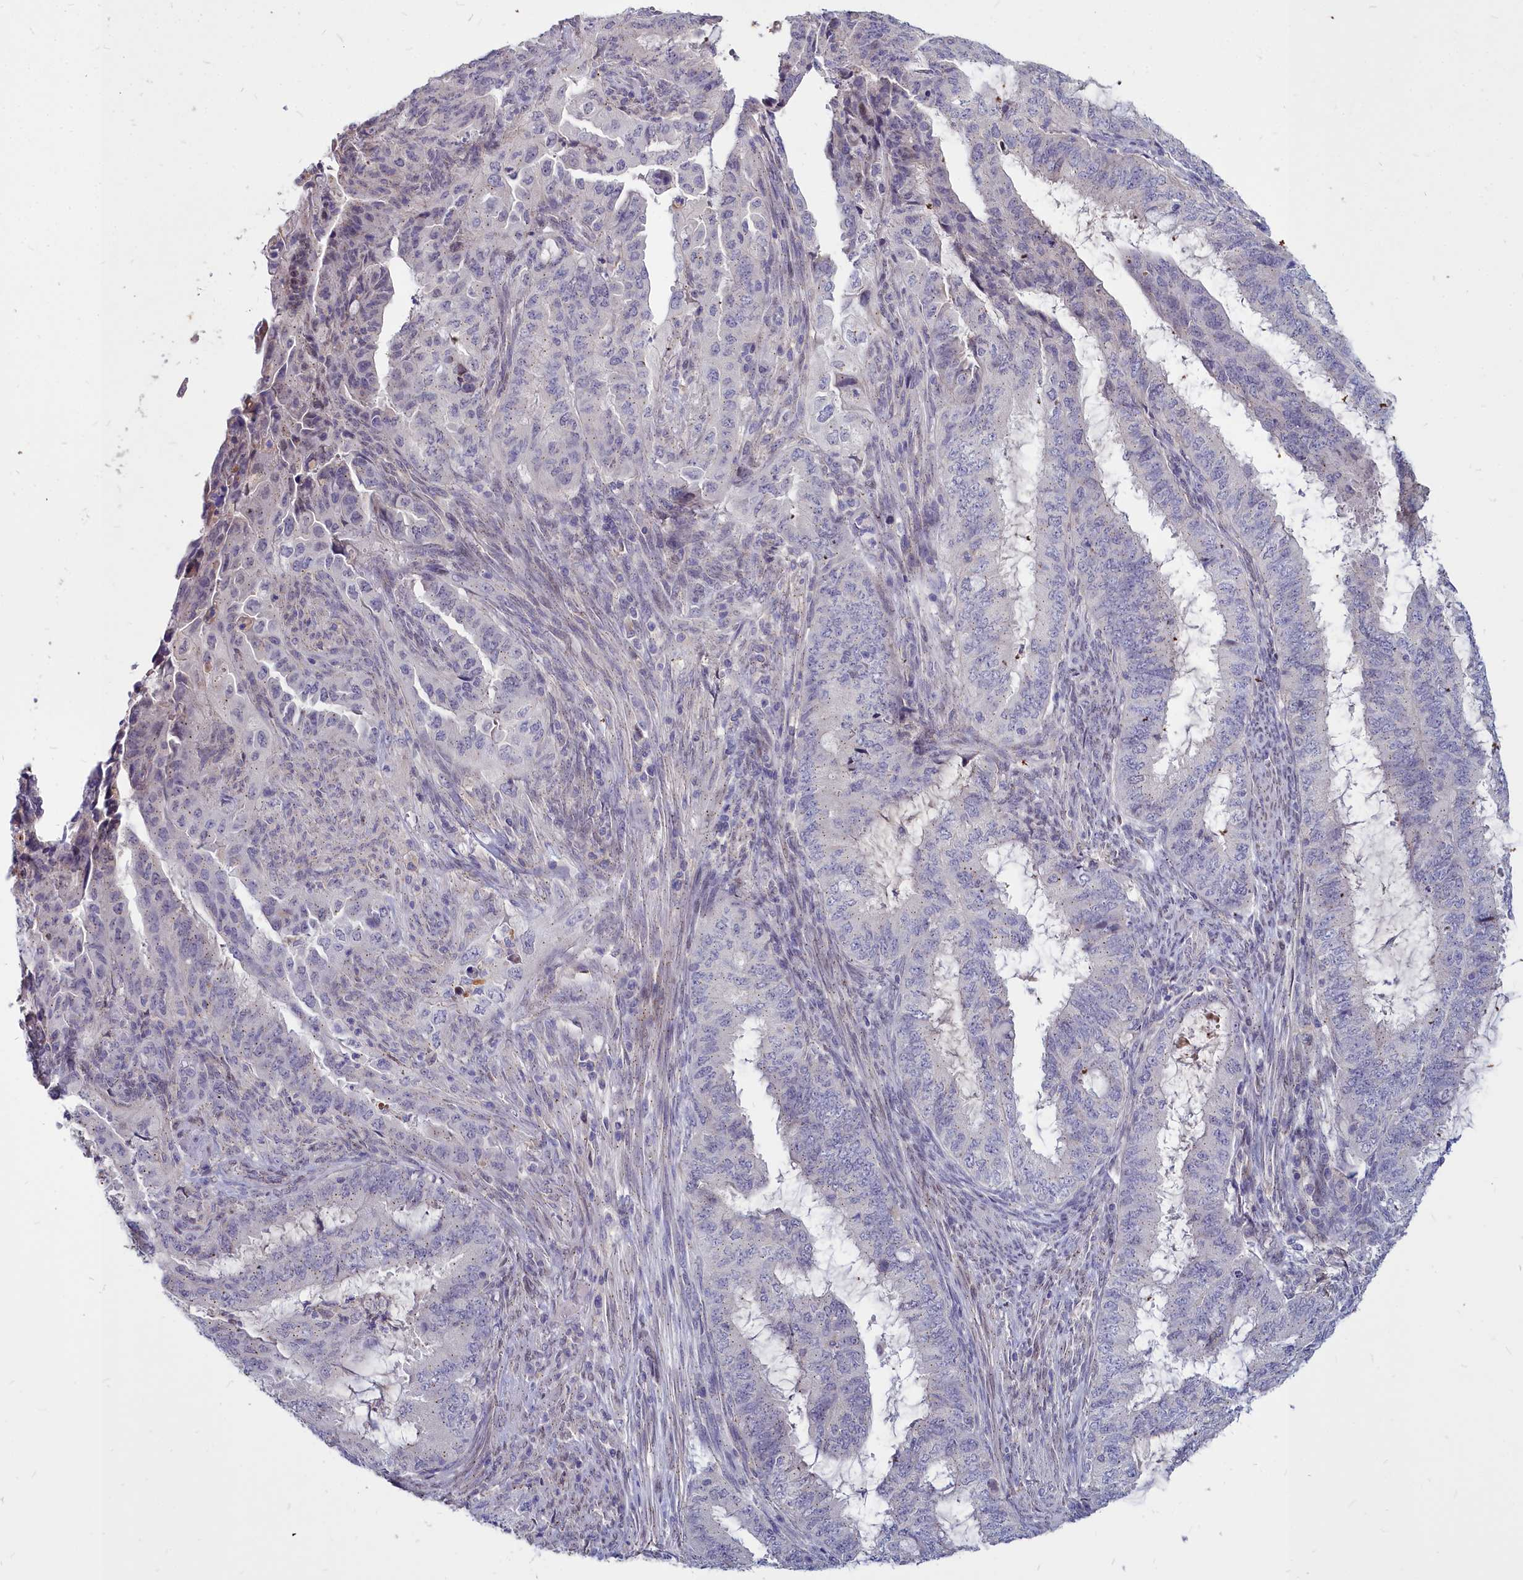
{"staining": {"intensity": "weak", "quantity": "25%-75%", "location": "cytoplasmic/membranous"}, "tissue": "endometrial cancer", "cell_type": "Tumor cells", "image_type": "cancer", "snomed": [{"axis": "morphology", "description": "Adenocarcinoma, NOS"}, {"axis": "topography", "description": "Endometrium"}], "caption": "High-magnification brightfield microscopy of endometrial cancer stained with DAB (3,3'-diaminobenzidine) (brown) and counterstained with hematoxylin (blue). tumor cells exhibit weak cytoplasmic/membranous expression is identified in about25%-75% of cells. Nuclei are stained in blue.", "gene": "NOXA1", "patient": {"sex": "female", "age": 51}}